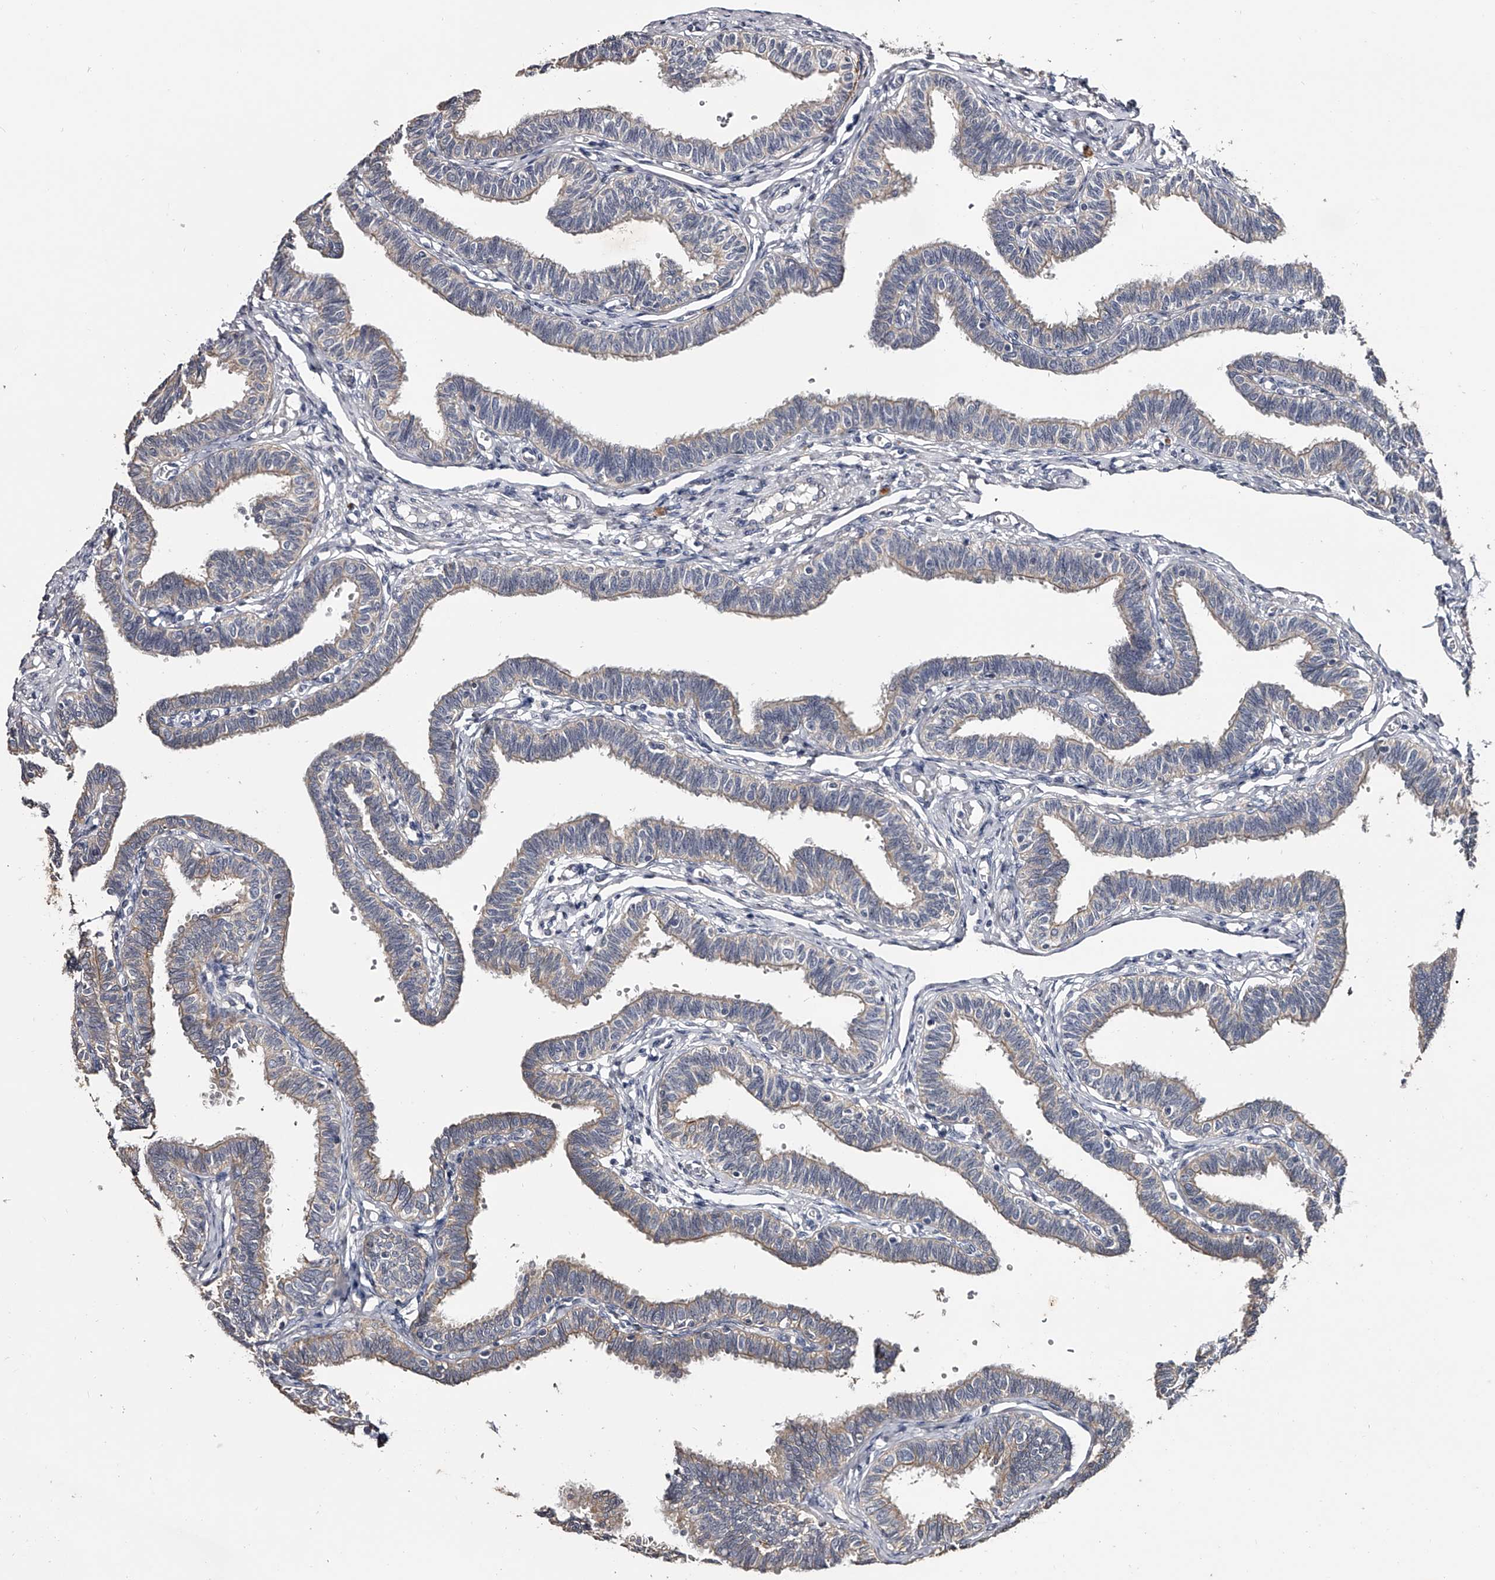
{"staining": {"intensity": "weak", "quantity": "<25%", "location": "cytoplasmic/membranous"}, "tissue": "fallopian tube", "cell_type": "Glandular cells", "image_type": "normal", "snomed": [{"axis": "morphology", "description": "Normal tissue, NOS"}, {"axis": "topography", "description": "Fallopian tube"}, {"axis": "topography", "description": "Ovary"}], "caption": "A histopathology image of human fallopian tube is negative for staining in glandular cells. (Immunohistochemistry, brightfield microscopy, high magnification).", "gene": "MDN1", "patient": {"sex": "female", "age": 23}}